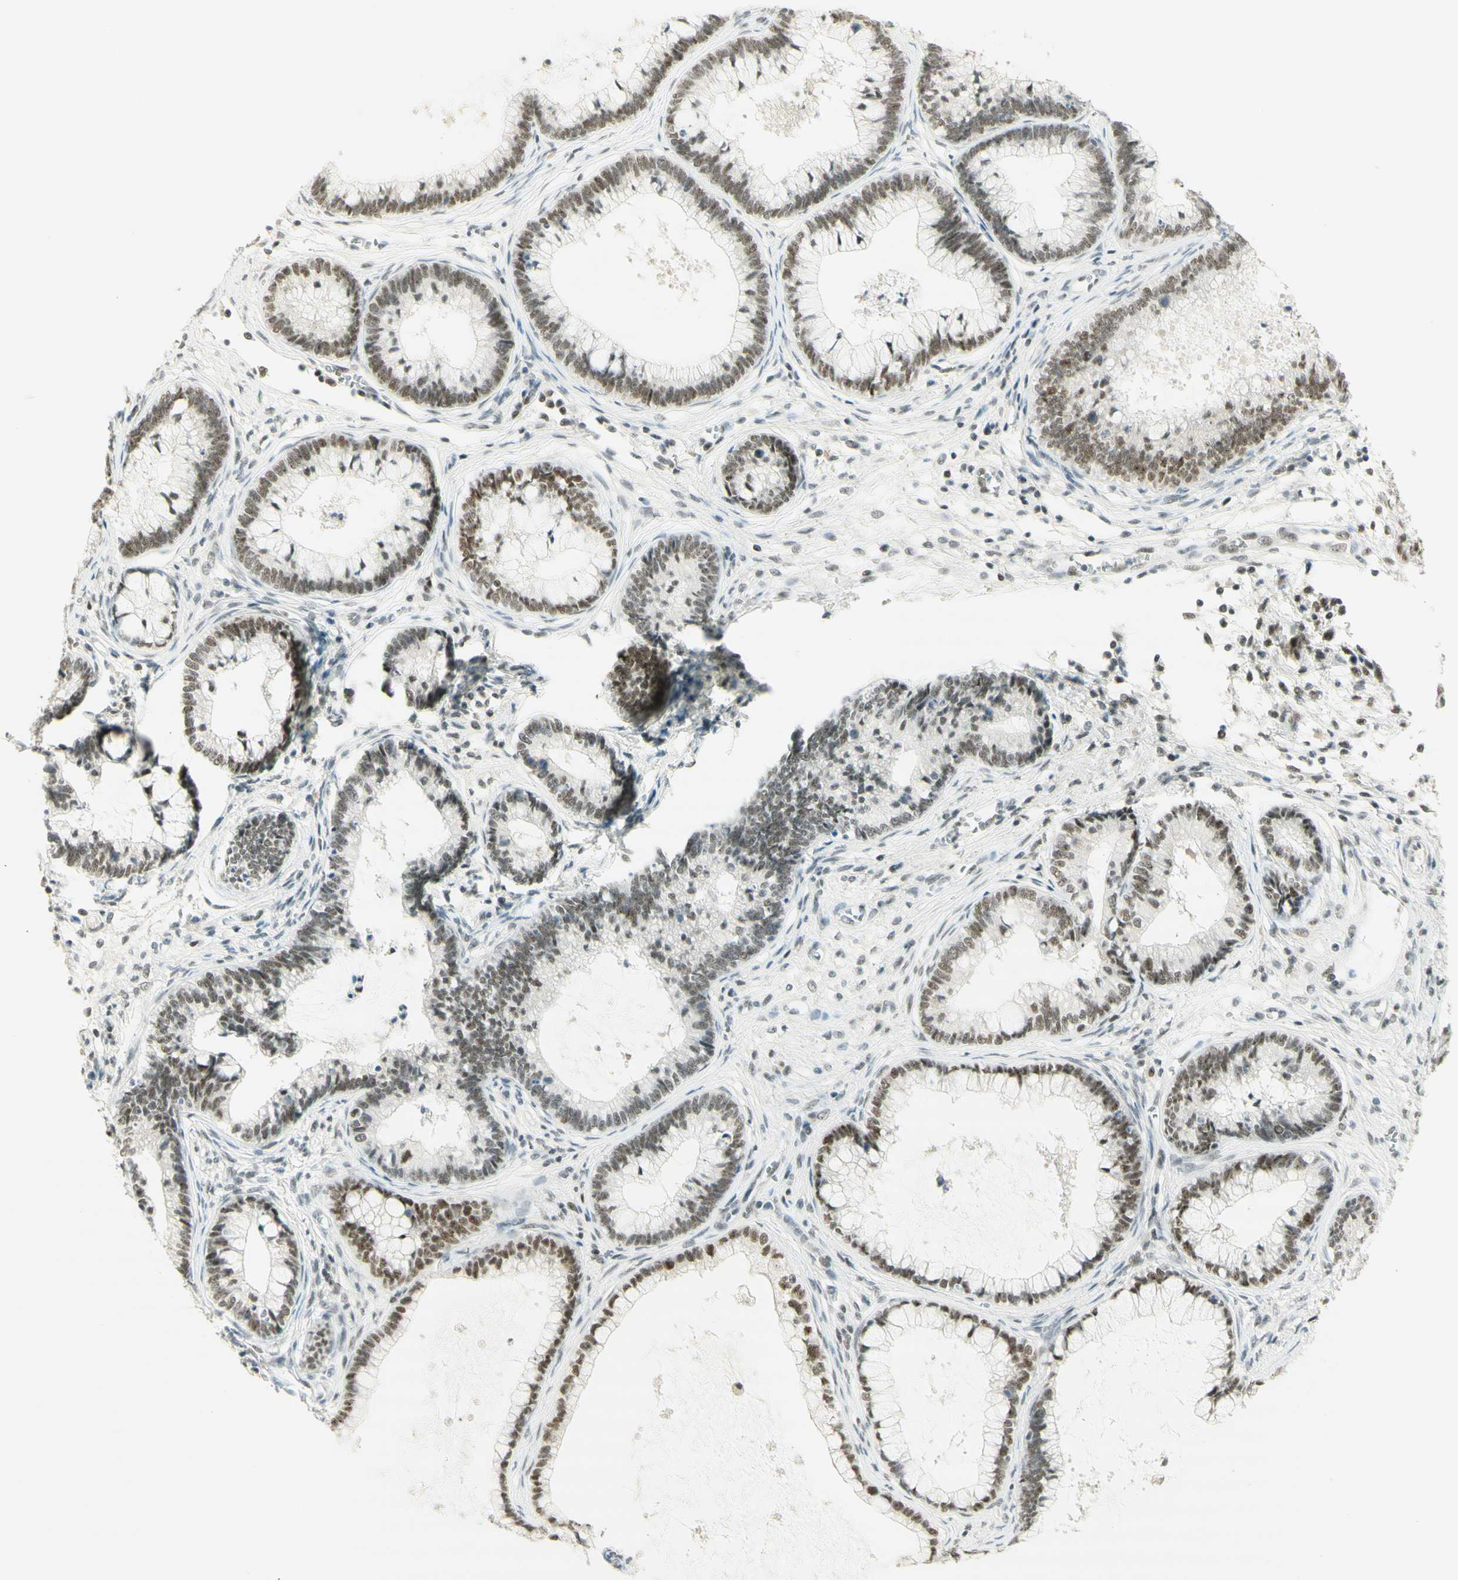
{"staining": {"intensity": "weak", "quantity": ">75%", "location": "nuclear"}, "tissue": "cervical cancer", "cell_type": "Tumor cells", "image_type": "cancer", "snomed": [{"axis": "morphology", "description": "Adenocarcinoma, NOS"}, {"axis": "topography", "description": "Cervix"}], "caption": "The histopathology image displays a brown stain indicating the presence of a protein in the nuclear of tumor cells in adenocarcinoma (cervical).", "gene": "PMS2", "patient": {"sex": "female", "age": 44}}